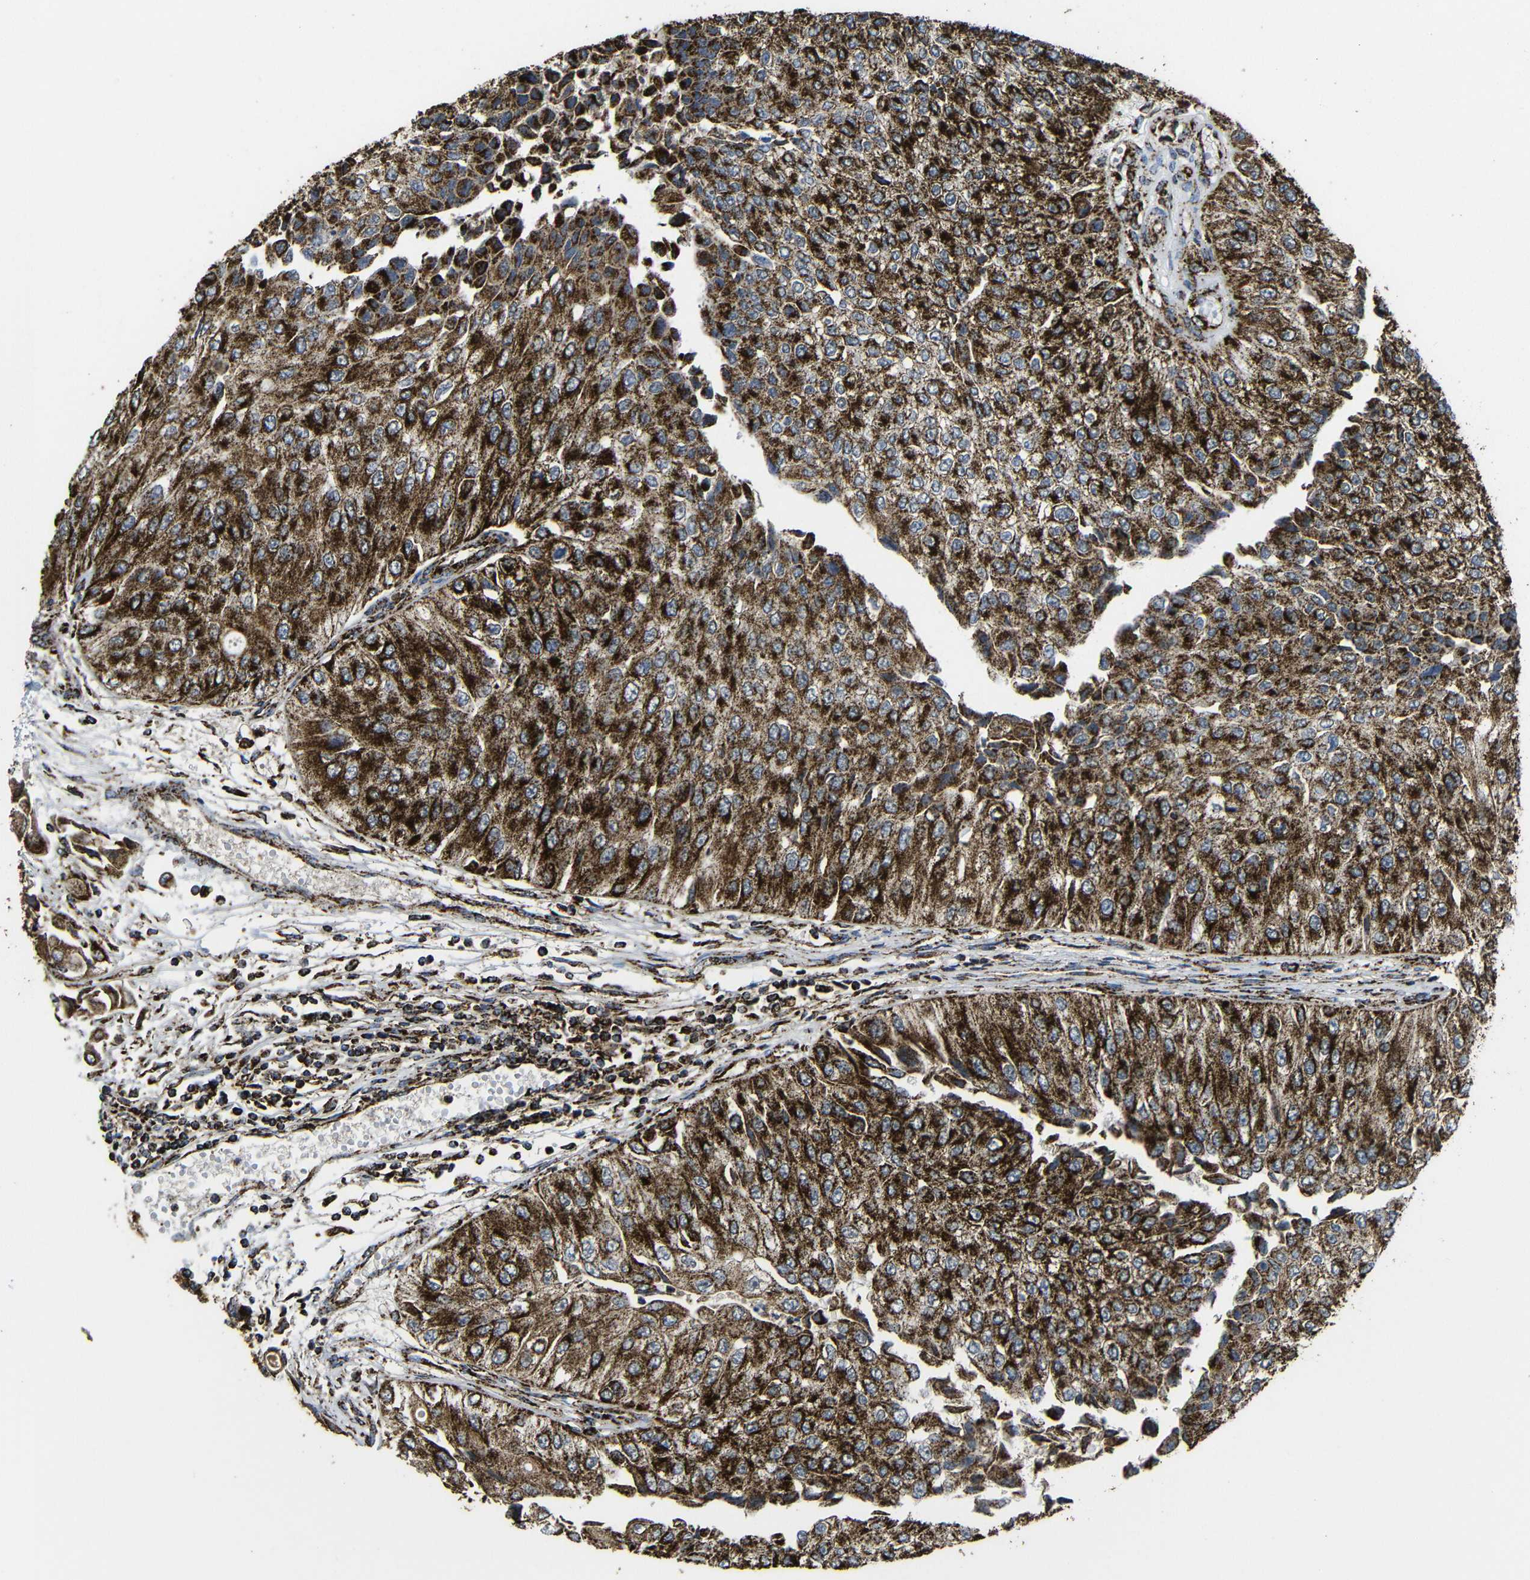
{"staining": {"intensity": "strong", "quantity": ">75%", "location": "cytoplasmic/membranous"}, "tissue": "urothelial cancer", "cell_type": "Tumor cells", "image_type": "cancer", "snomed": [{"axis": "morphology", "description": "Urothelial carcinoma, High grade"}, {"axis": "topography", "description": "Kidney"}, {"axis": "topography", "description": "Urinary bladder"}], "caption": "DAB immunohistochemical staining of high-grade urothelial carcinoma reveals strong cytoplasmic/membranous protein positivity in approximately >75% of tumor cells.", "gene": "ATP5F1A", "patient": {"sex": "male", "age": 77}}